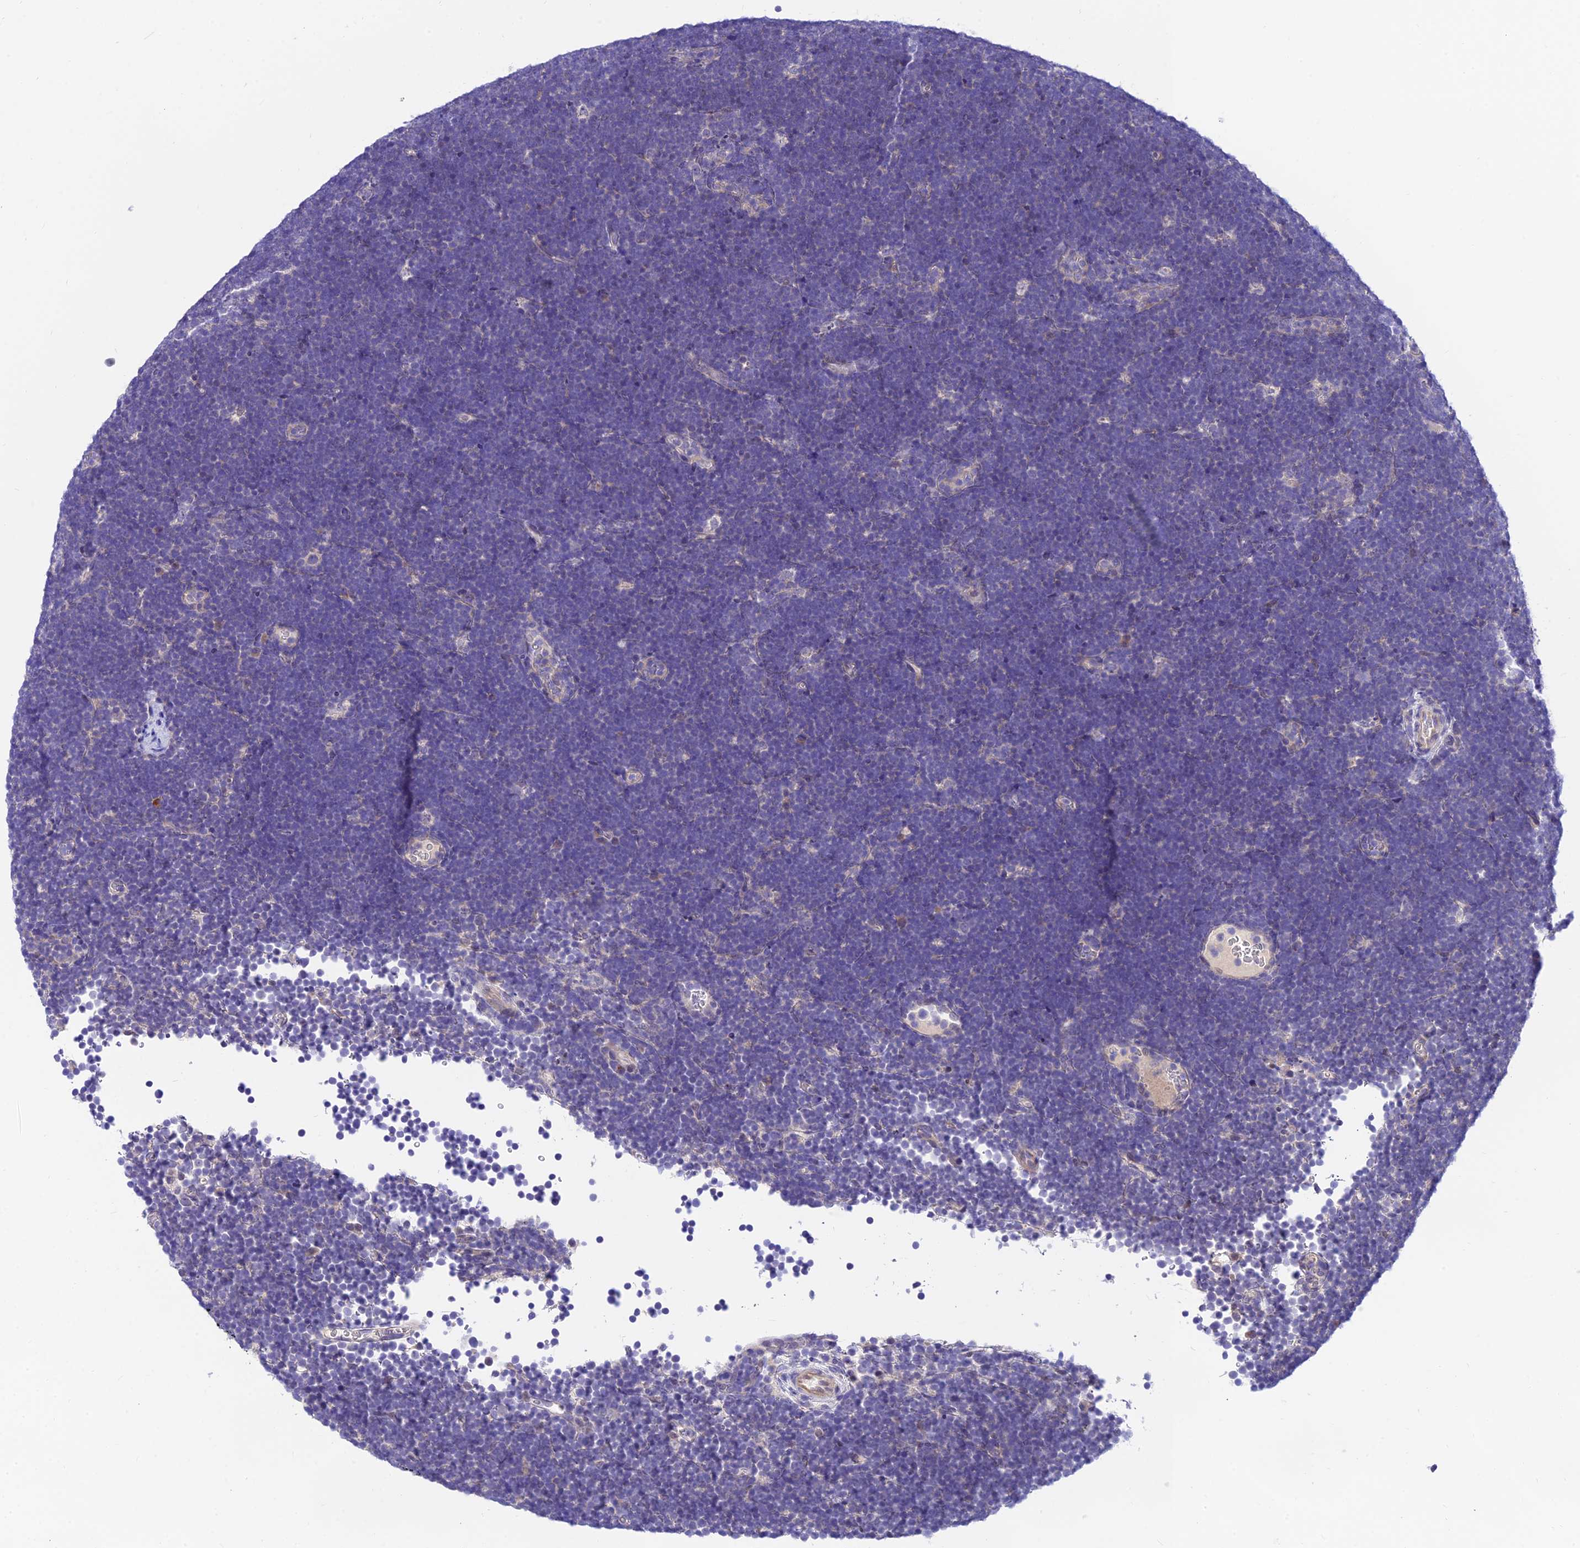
{"staining": {"intensity": "negative", "quantity": "none", "location": "none"}, "tissue": "lymphoma", "cell_type": "Tumor cells", "image_type": "cancer", "snomed": [{"axis": "morphology", "description": "Malignant lymphoma, non-Hodgkin's type, High grade"}, {"axis": "topography", "description": "Lymph node"}], "caption": "The IHC image has no significant positivity in tumor cells of malignant lymphoma, non-Hodgkin's type (high-grade) tissue.", "gene": "C6orf132", "patient": {"sex": "male", "age": 13}}